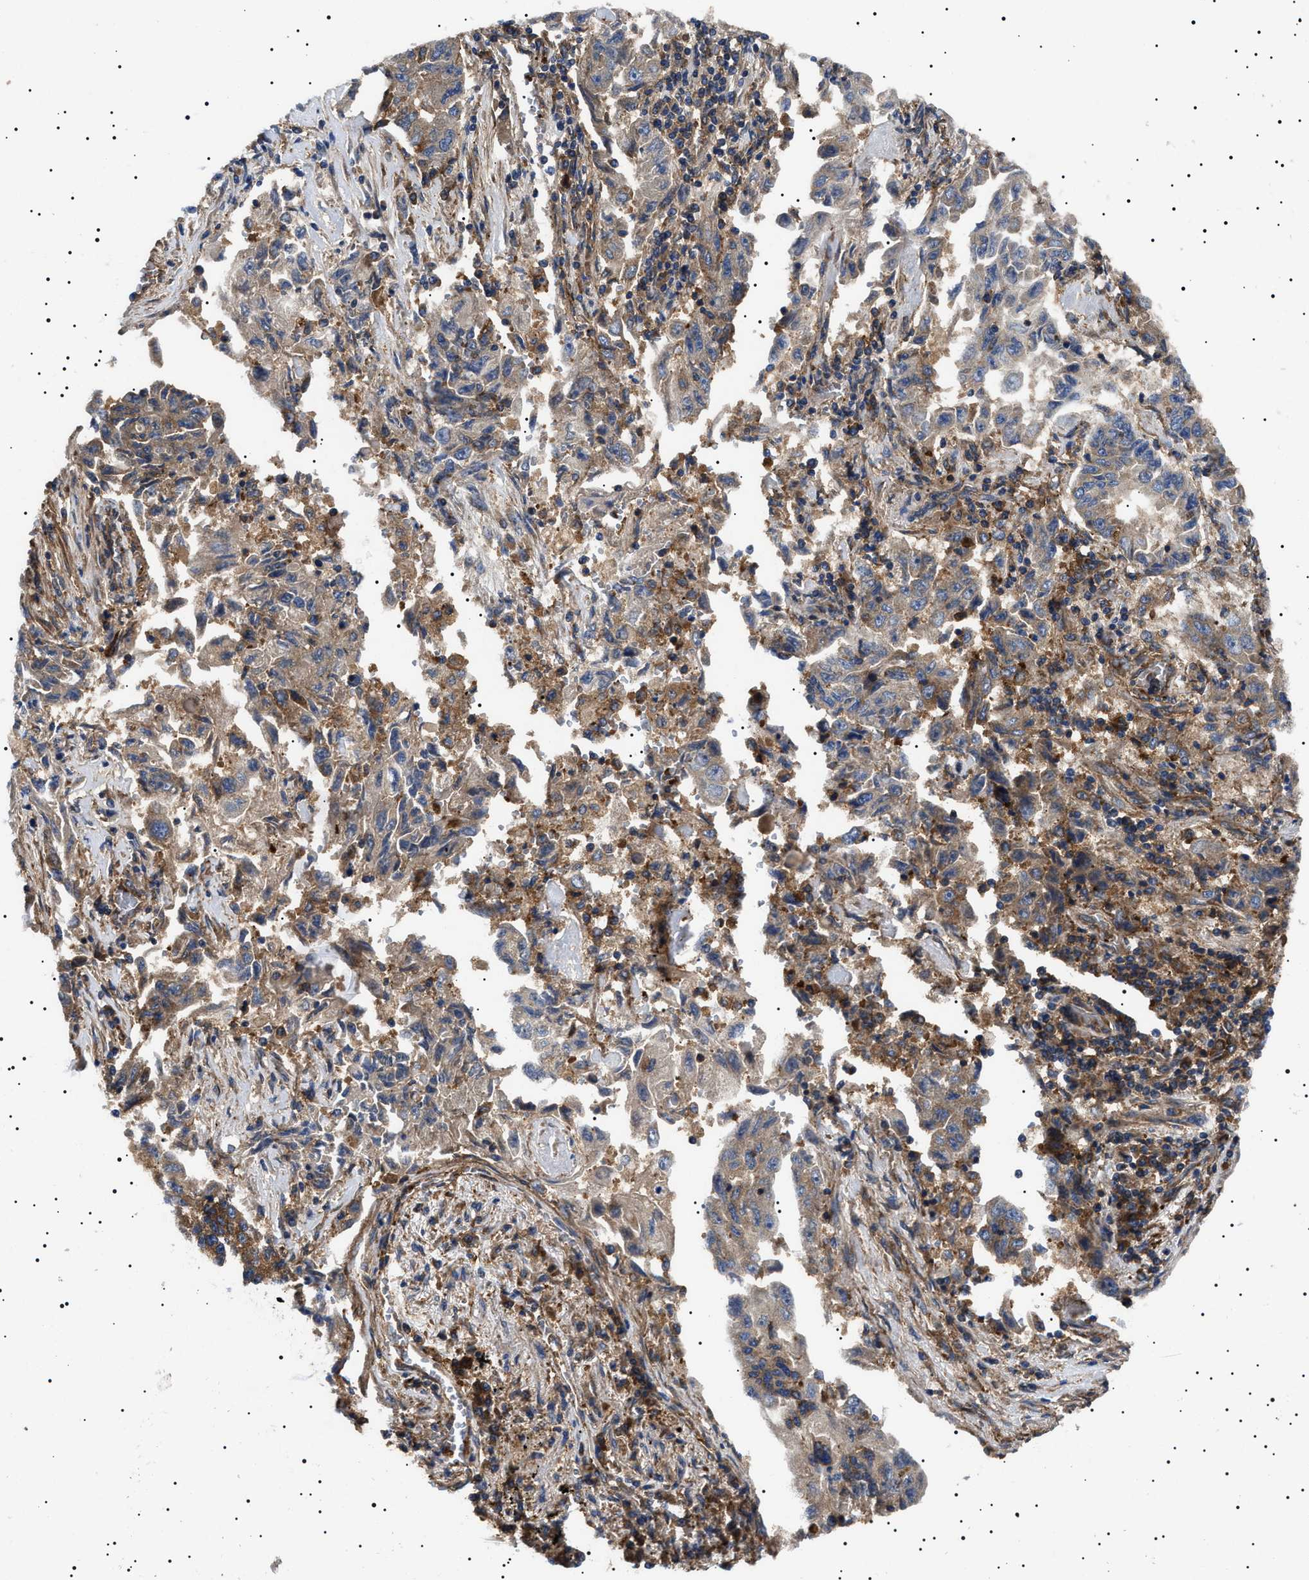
{"staining": {"intensity": "moderate", "quantity": ">75%", "location": "cytoplasmic/membranous"}, "tissue": "lung cancer", "cell_type": "Tumor cells", "image_type": "cancer", "snomed": [{"axis": "morphology", "description": "Adenocarcinoma, NOS"}, {"axis": "topography", "description": "Lung"}], "caption": "This photomicrograph shows immunohistochemistry staining of human lung cancer, with medium moderate cytoplasmic/membranous positivity in approximately >75% of tumor cells.", "gene": "TPP2", "patient": {"sex": "female", "age": 51}}